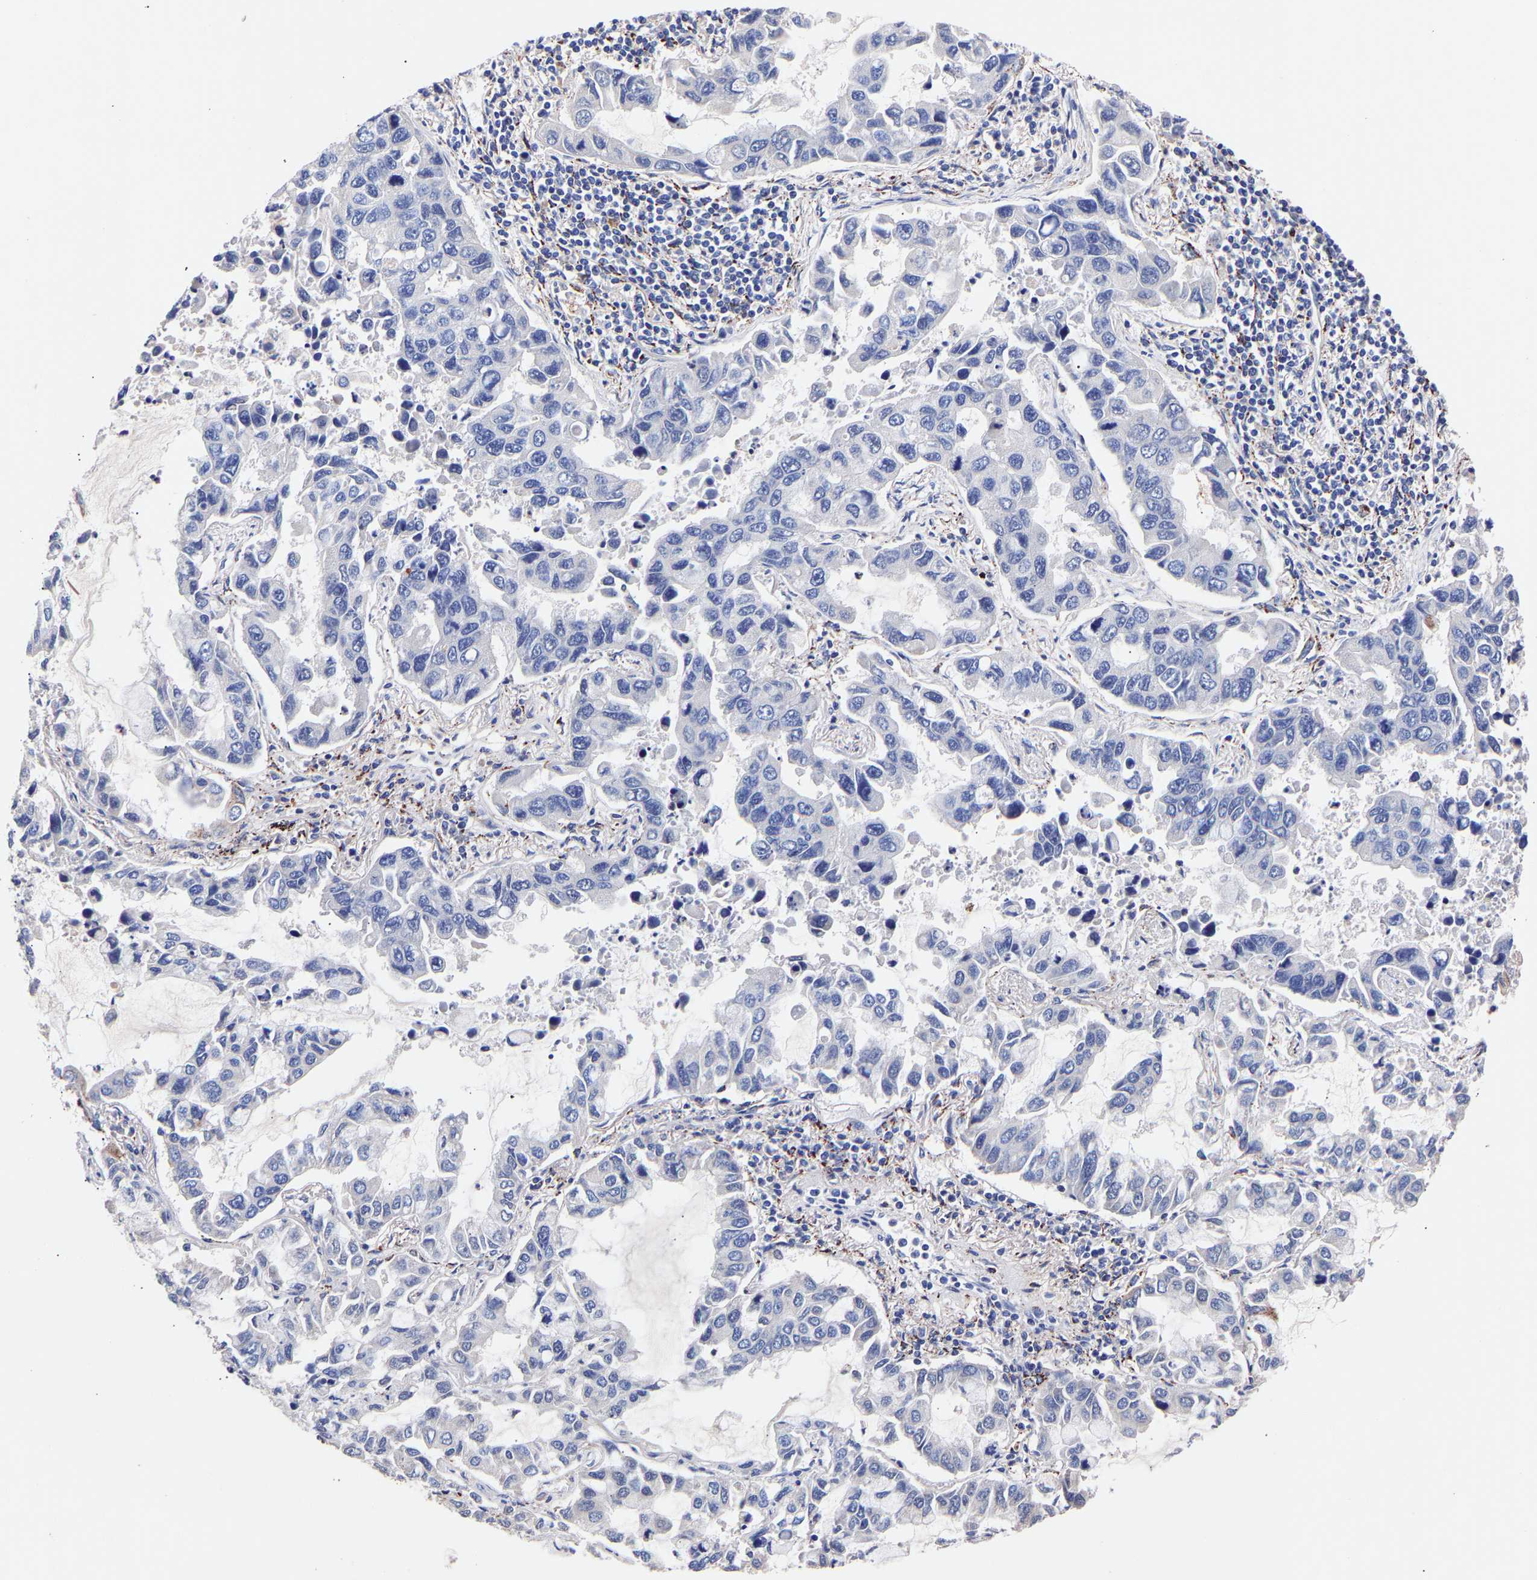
{"staining": {"intensity": "negative", "quantity": "none", "location": "none"}, "tissue": "lung cancer", "cell_type": "Tumor cells", "image_type": "cancer", "snomed": [{"axis": "morphology", "description": "Adenocarcinoma, NOS"}, {"axis": "topography", "description": "Lung"}], "caption": "IHC micrograph of neoplastic tissue: lung adenocarcinoma stained with DAB reveals no significant protein positivity in tumor cells. (DAB (3,3'-diaminobenzidine) IHC visualized using brightfield microscopy, high magnification).", "gene": "SEM1", "patient": {"sex": "male", "age": 64}}